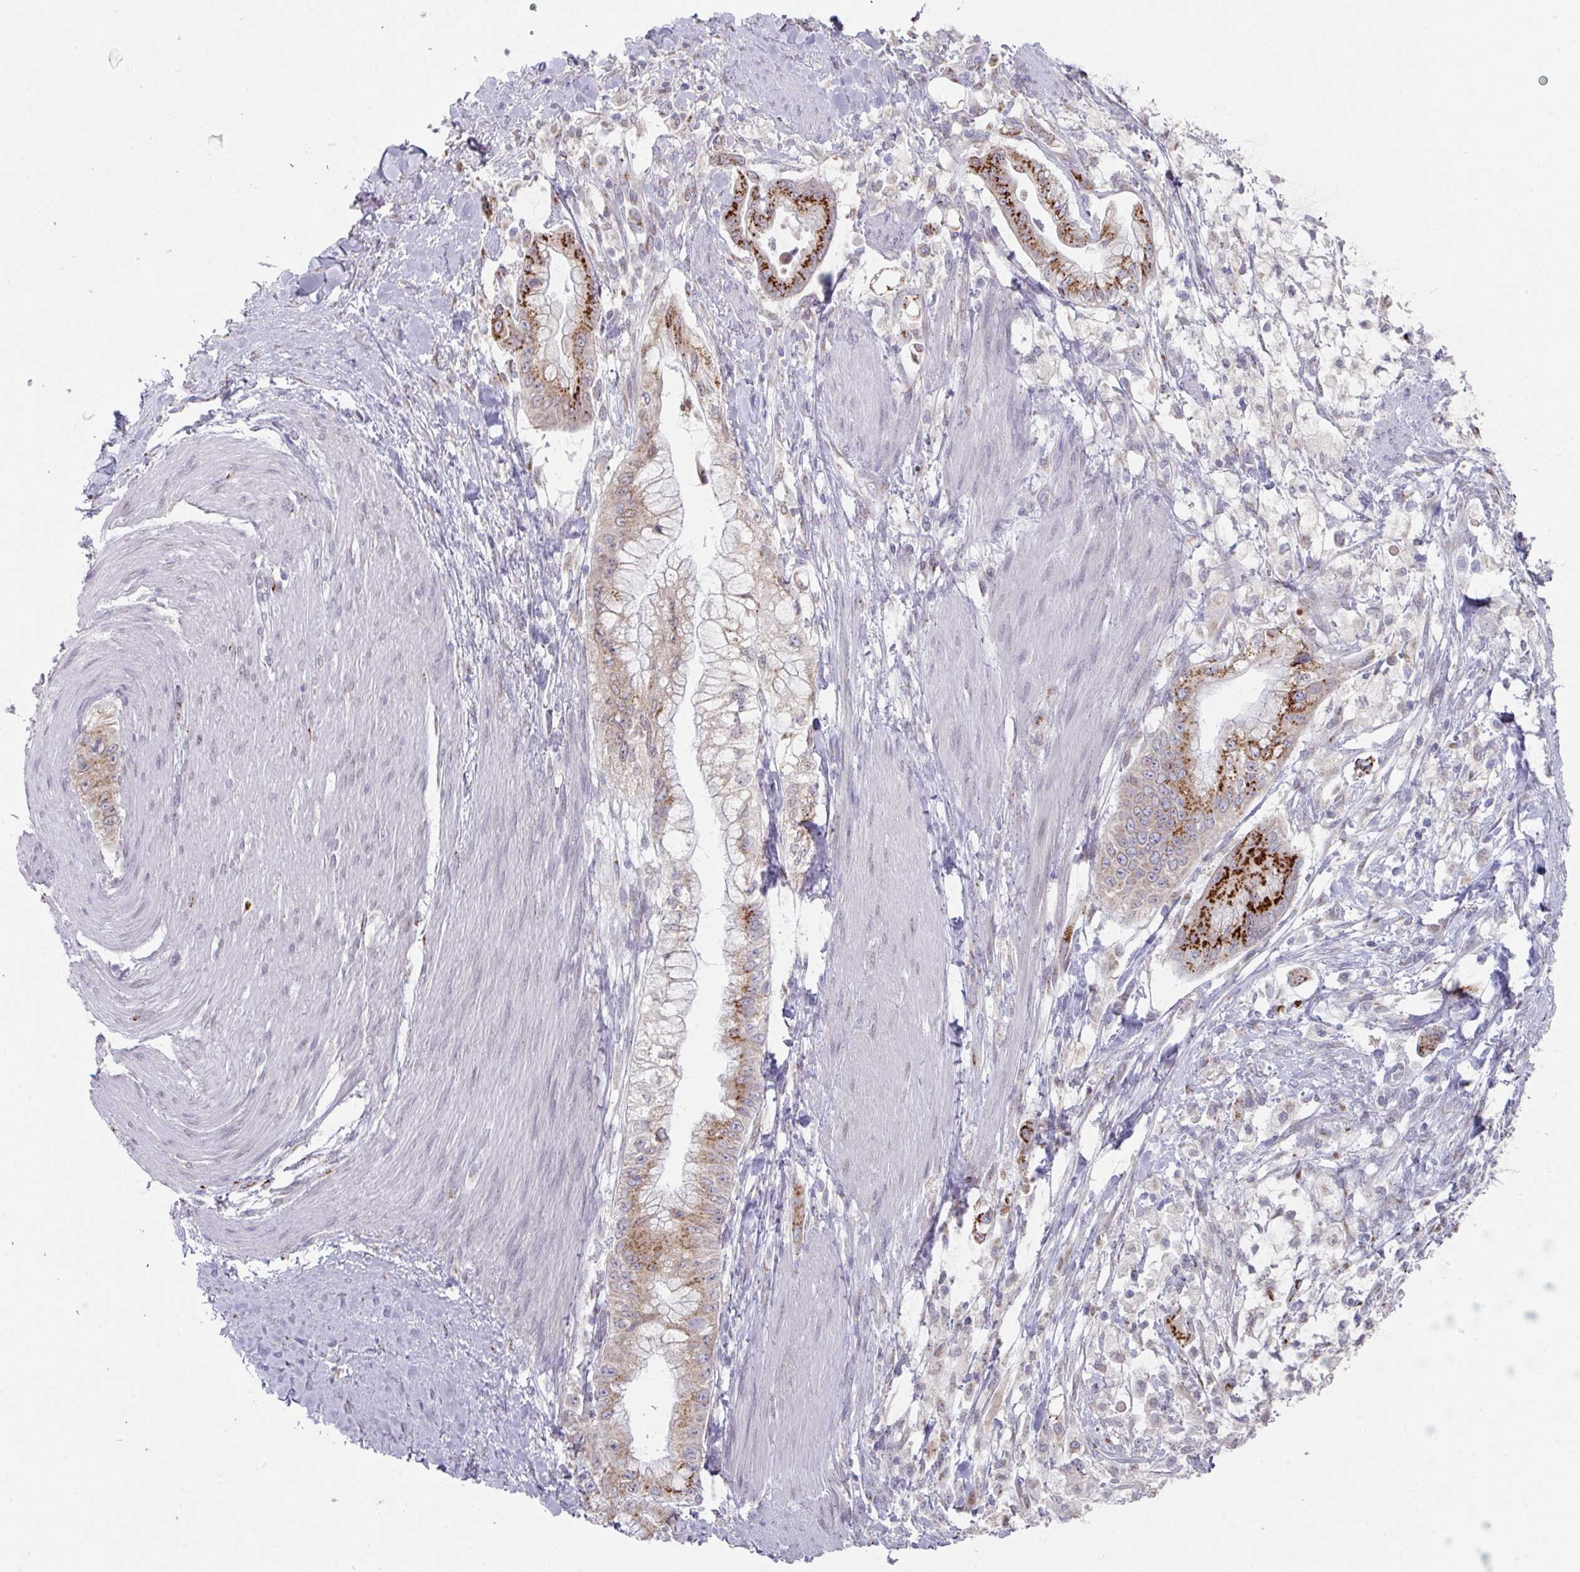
{"staining": {"intensity": "strong", "quantity": "<25%", "location": "cytoplasmic/membranous"}, "tissue": "pancreatic cancer", "cell_type": "Tumor cells", "image_type": "cancer", "snomed": [{"axis": "morphology", "description": "Adenocarcinoma, NOS"}, {"axis": "topography", "description": "Pancreas"}], "caption": "The image displays staining of pancreatic adenocarcinoma, revealing strong cytoplasmic/membranous protein expression (brown color) within tumor cells. The staining was performed using DAB (3,3'-diaminobenzidine) to visualize the protein expression in brown, while the nuclei were stained in blue with hematoxylin (Magnification: 20x).", "gene": "VKORC1L1", "patient": {"sex": "male", "age": 48}}